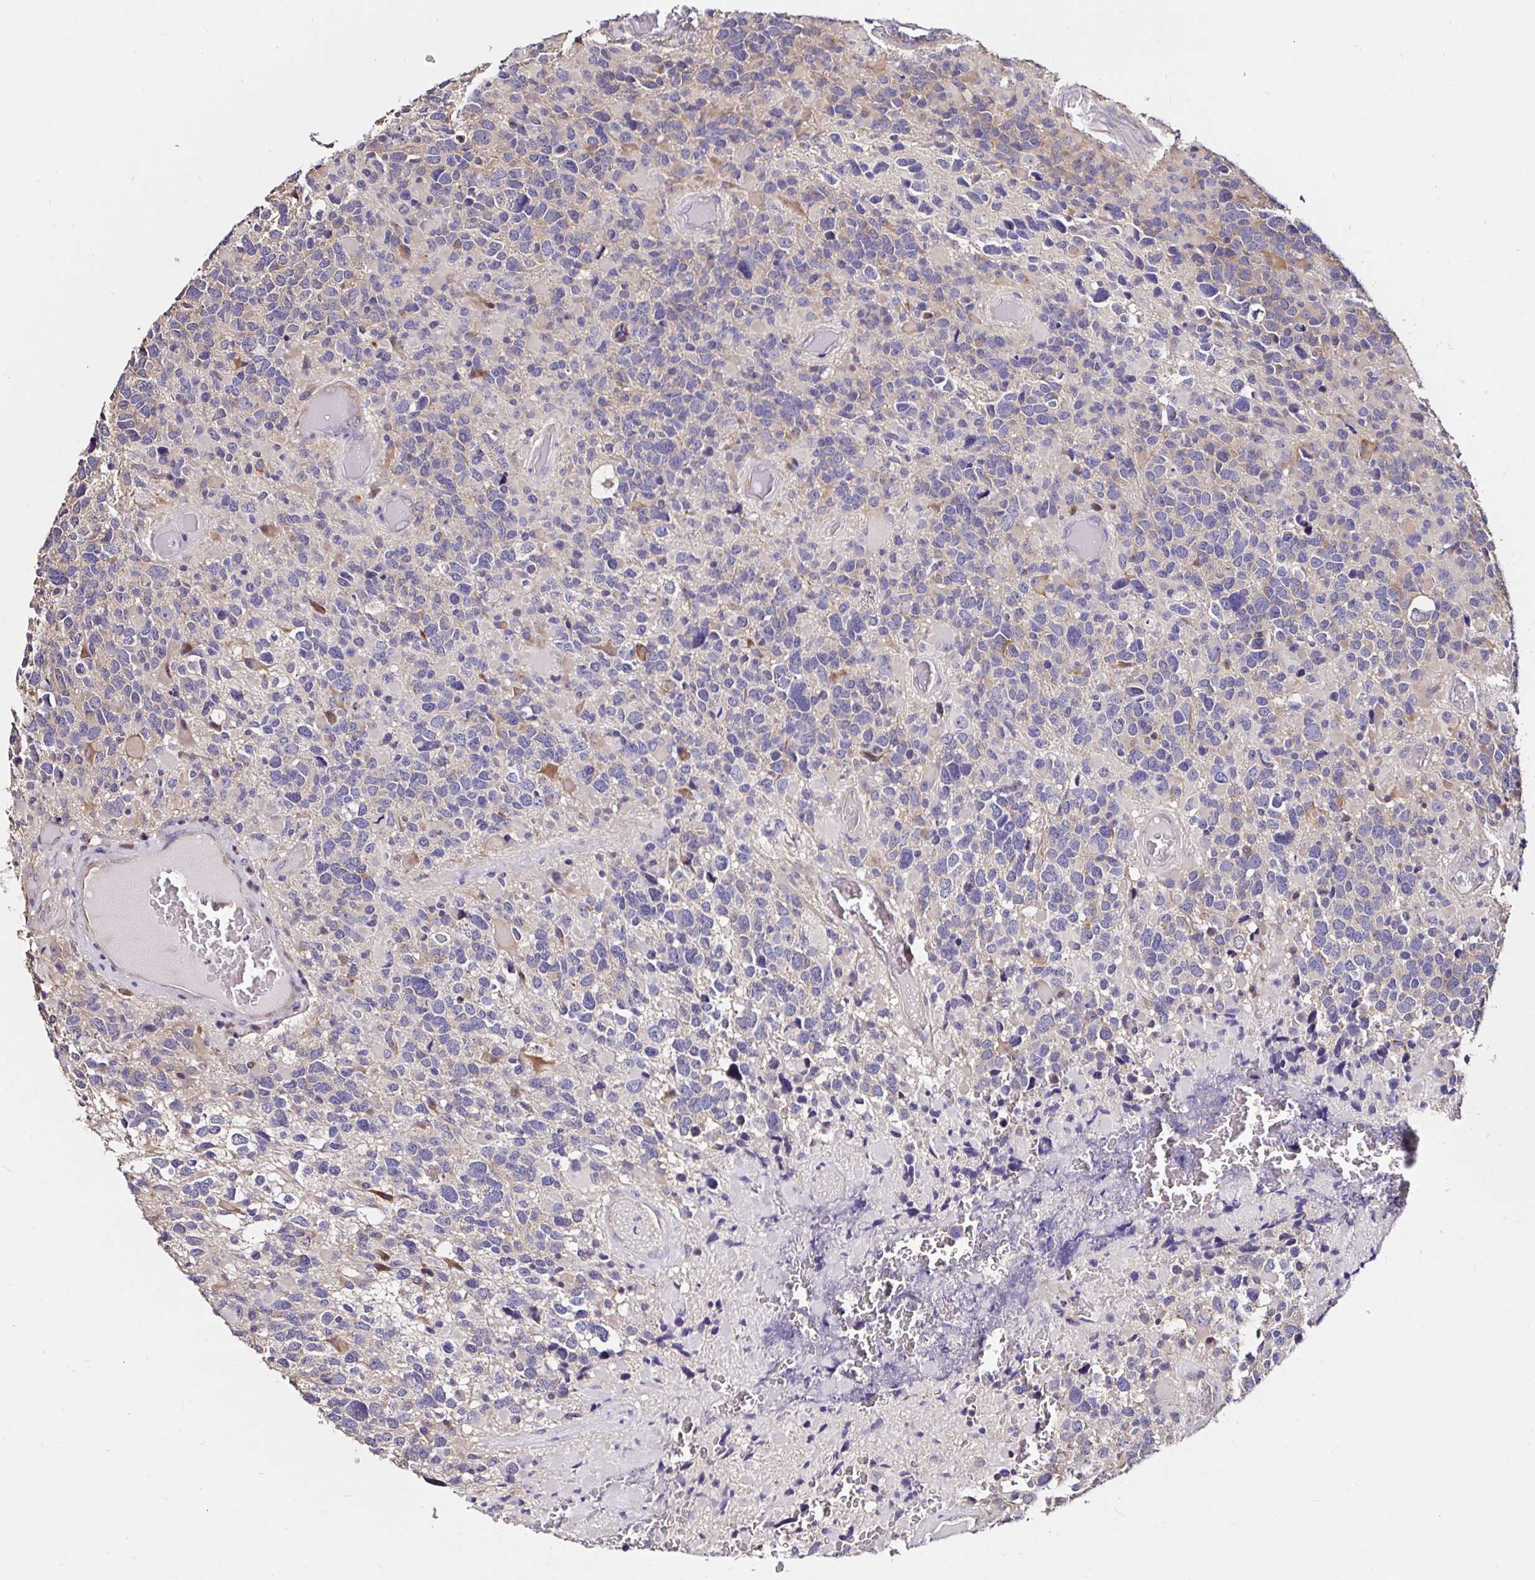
{"staining": {"intensity": "weak", "quantity": "<25%", "location": "cytoplasmic/membranous"}, "tissue": "glioma", "cell_type": "Tumor cells", "image_type": "cancer", "snomed": [{"axis": "morphology", "description": "Glioma, malignant, High grade"}, {"axis": "topography", "description": "Brain"}], "caption": "Tumor cells are negative for protein expression in human malignant glioma (high-grade). (Stains: DAB immunohistochemistry with hematoxylin counter stain, Microscopy: brightfield microscopy at high magnification).", "gene": "RSRP1", "patient": {"sex": "female", "age": 40}}